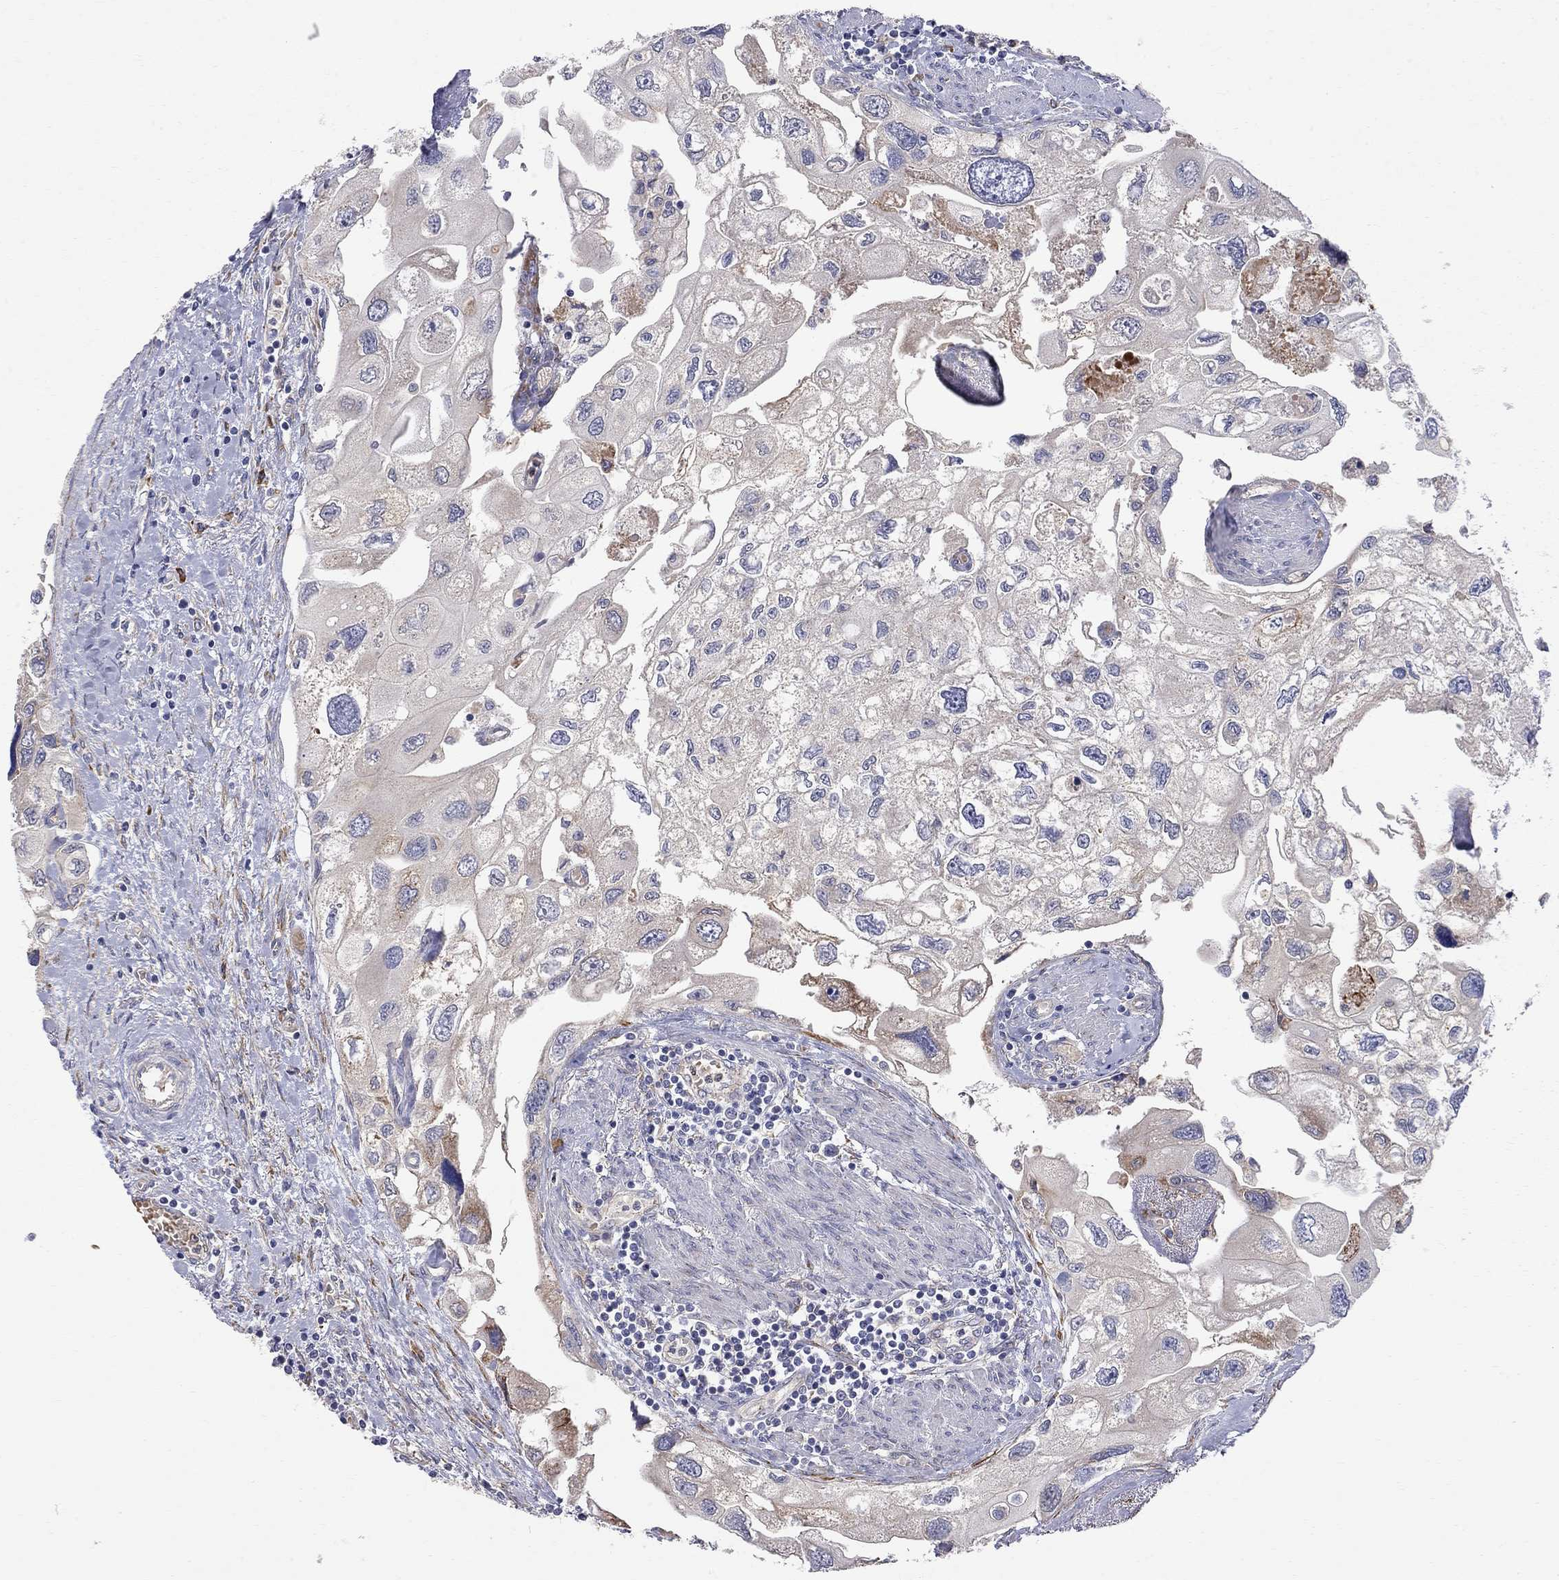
{"staining": {"intensity": "moderate", "quantity": "<25%", "location": "cytoplasmic/membranous"}, "tissue": "urothelial cancer", "cell_type": "Tumor cells", "image_type": "cancer", "snomed": [{"axis": "morphology", "description": "Urothelial carcinoma, High grade"}, {"axis": "topography", "description": "Urinary bladder"}], "caption": "High-magnification brightfield microscopy of urothelial carcinoma (high-grade) stained with DAB (brown) and counterstained with hematoxylin (blue). tumor cells exhibit moderate cytoplasmic/membranous positivity is seen in about<25% of cells.", "gene": "CASTOR1", "patient": {"sex": "male", "age": 59}}